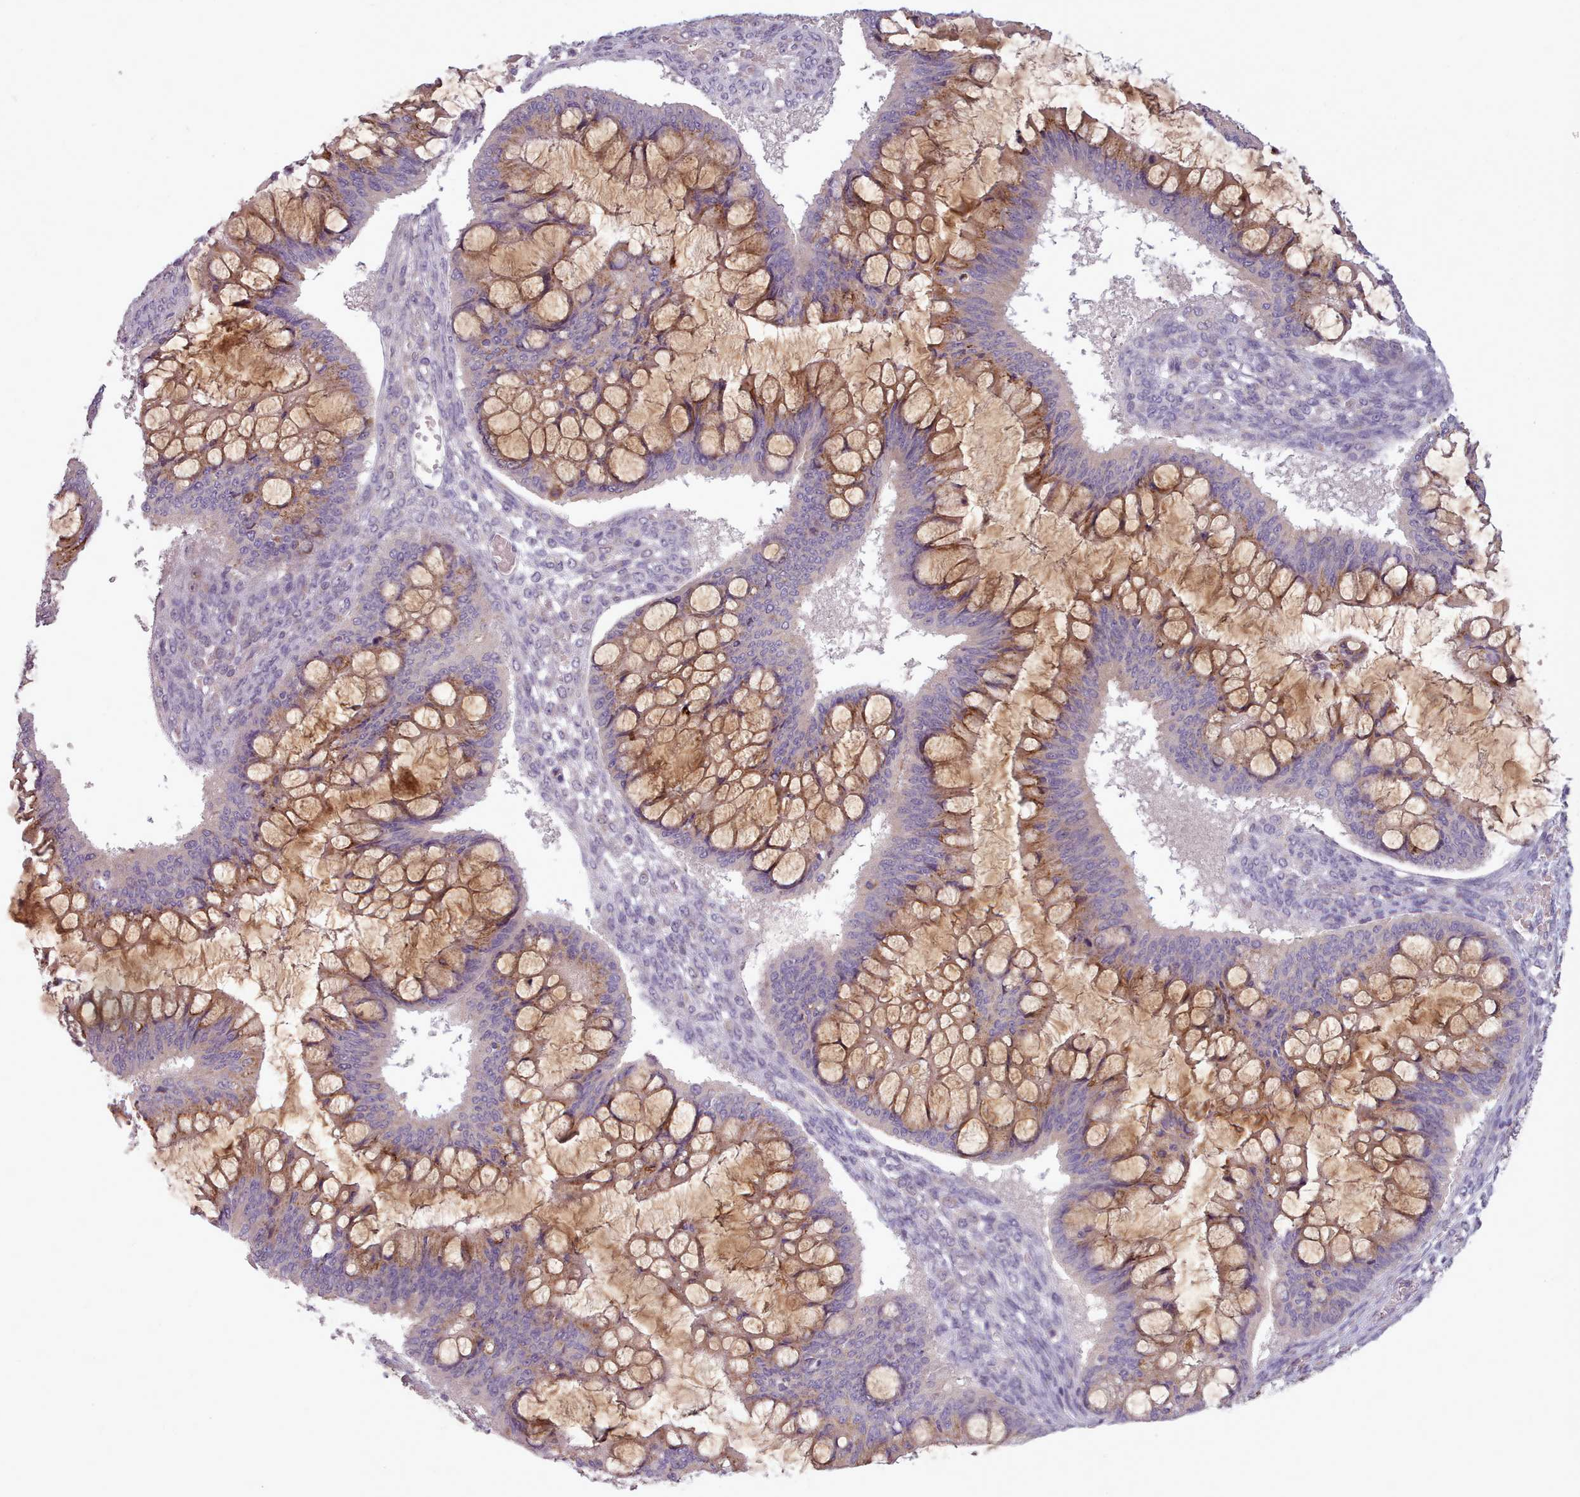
{"staining": {"intensity": "moderate", "quantity": "25%-75%", "location": "cytoplasmic/membranous"}, "tissue": "ovarian cancer", "cell_type": "Tumor cells", "image_type": "cancer", "snomed": [{"axis": "morphology", "description": "Cystadenocarcinoma, mucinous, NOS"}, {"axis": "topography", "description": "Ovary"}], "caption": "Brown immunohistochemical staining in ovarian cancer (mucinous cystadenocarcinoma) demonstrates moderate cytoplasmic/membranous expression in approximately 25%-75% of tumor cells.", "gene": "LAPTM5", "patient": {"sex": "female", "age": 73}}